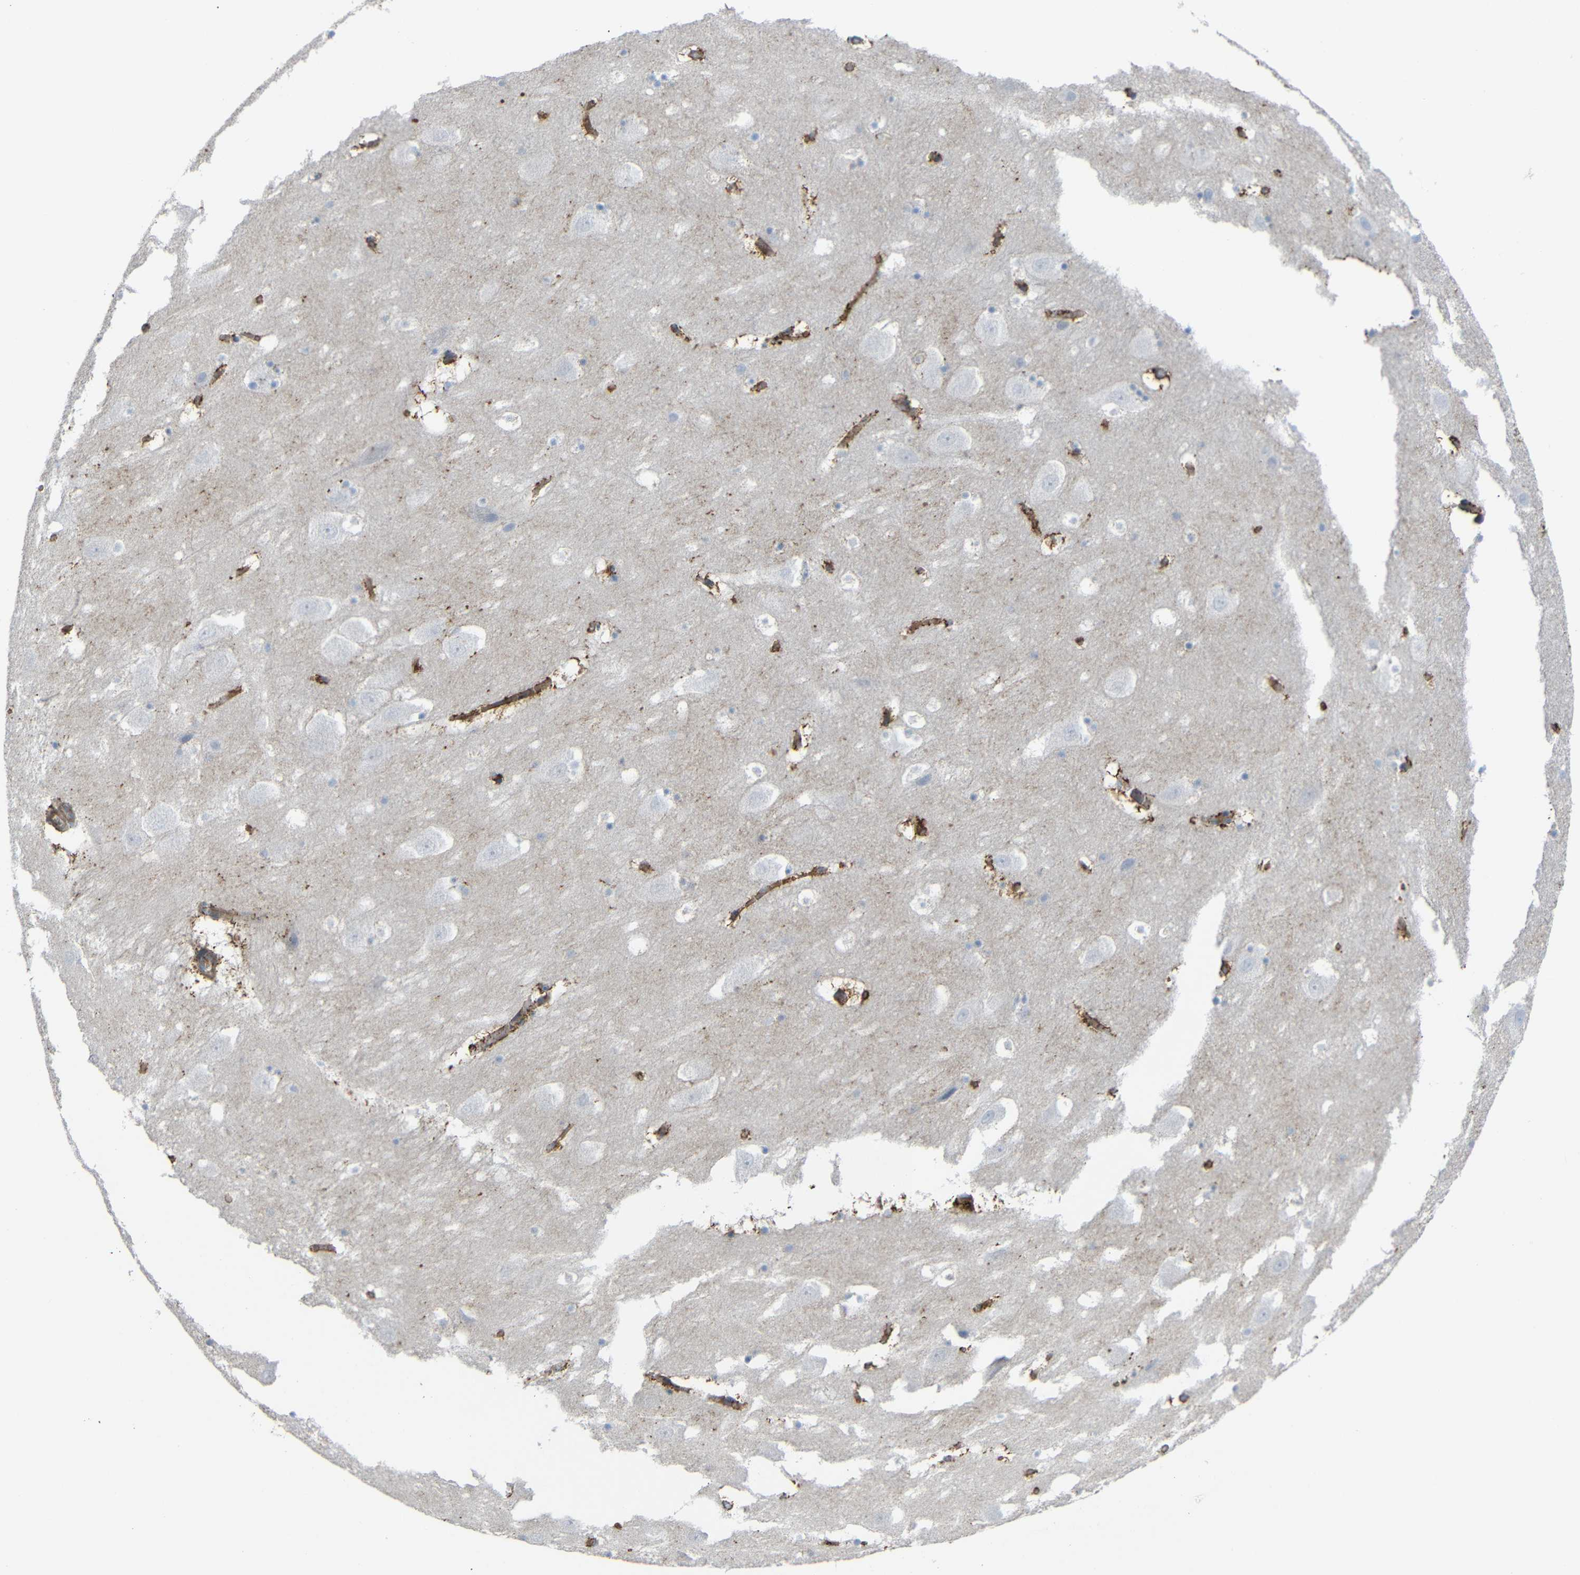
{"staining": {"intensity": "negative", "quantity": "none", "location": "none"}, "tissue": "hippocampus", "cell_type": "Glial cells", "image_type": "normal", "snomed": [{"axis": "morphology", "description": "Normal tissue, NOS"}, {"axis": "topography", "description": "Hippocampus"}], "caption": "The micrograph exhibits no staining of glial cells in unremarkable hippocampus.", "gene": "SYPL1", "patient": {"sex": "male", "age": 45}}